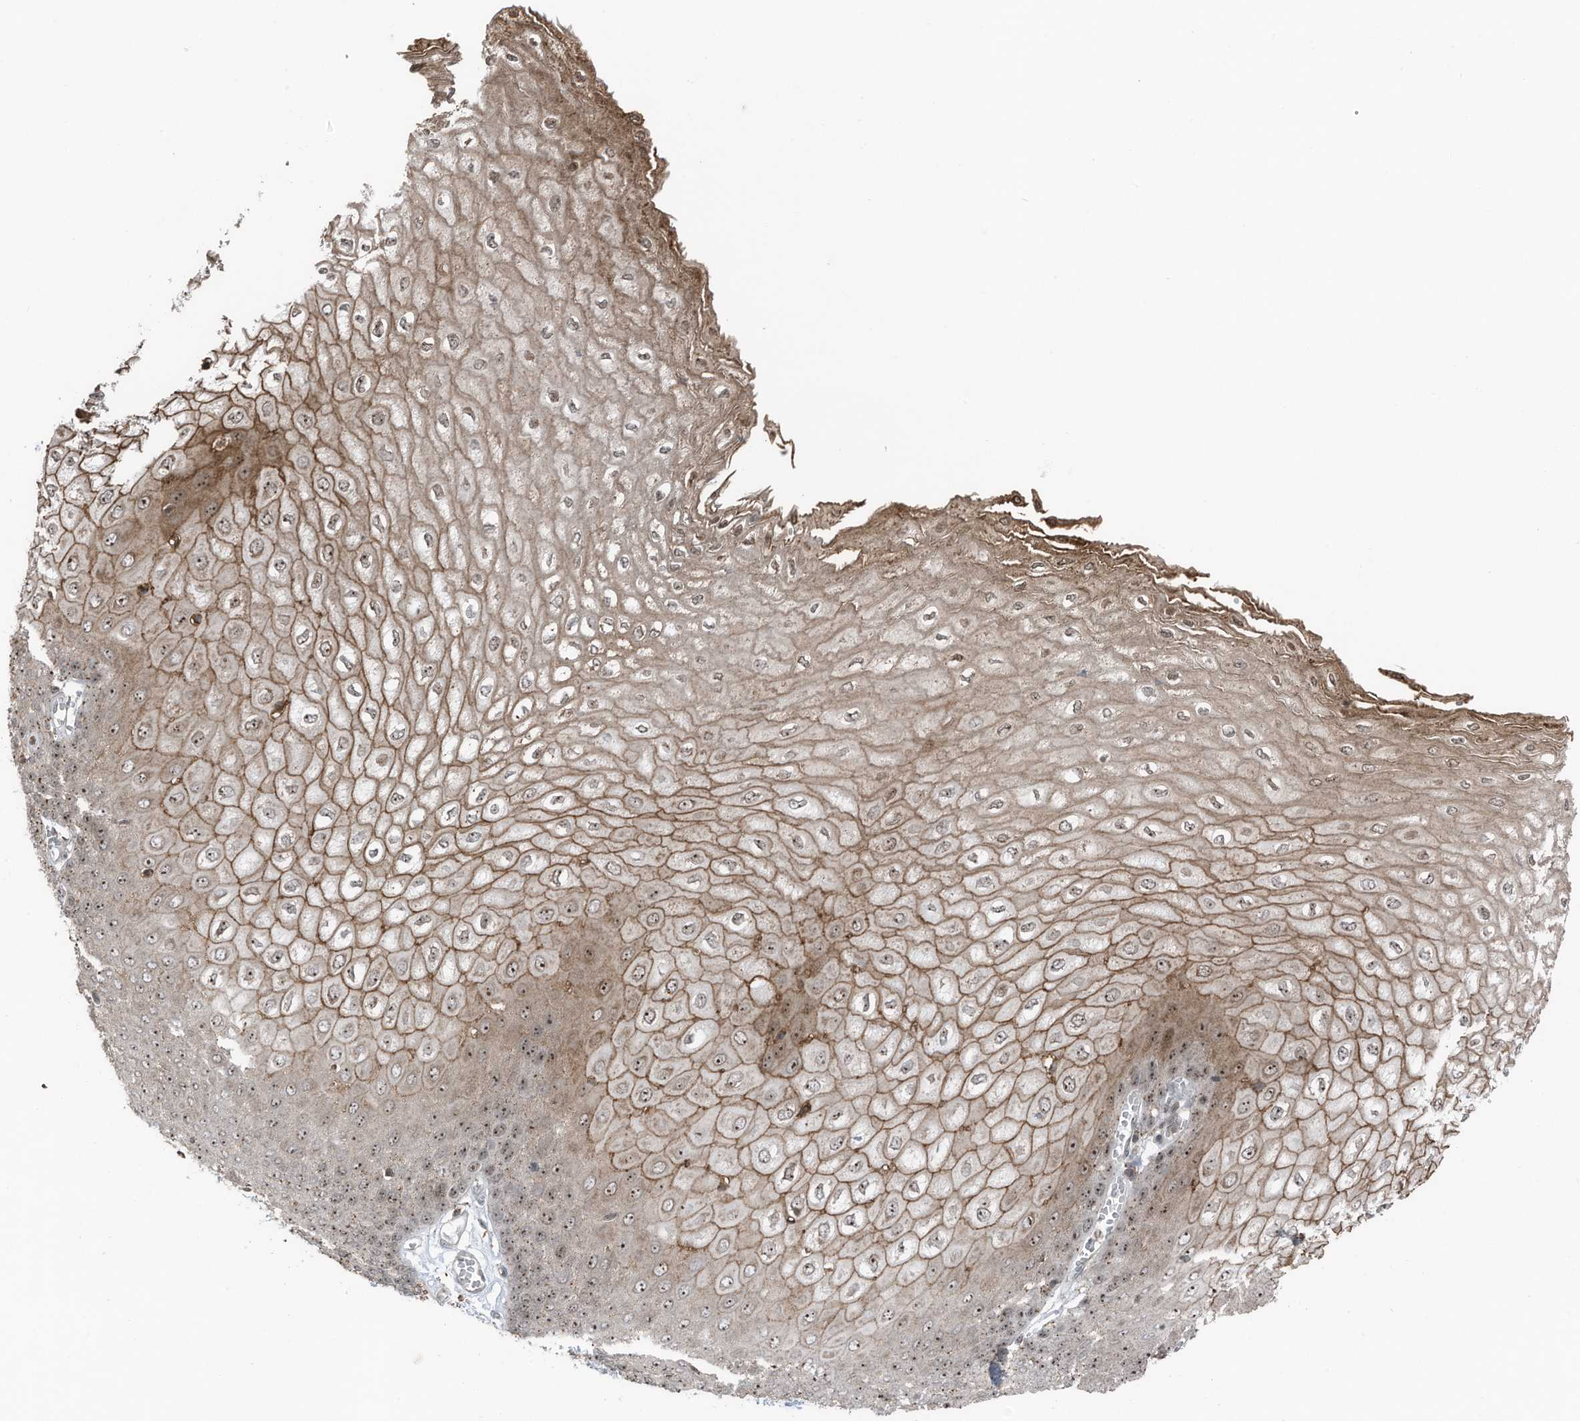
{"staining": {"intensity": "strong", "quantity": ">75%", "location": "cytoplasmic/membranous,nuclear"}, "tissue": "esophagus", "cell_type": "Squamous epithelial cells", "image_type": "normal", "snomed": [{"axis": "morphology", "description": "Normal tissue, NOS"}, {"axis": "topography", "description": "Esophagus"}], "caption": "Protein analysis of unremarkable esophagus demonstrates strong cytoplasmic/membranous,nuclear staining in about >75% of squamous epithelial cells. The protein of interest is shown in brown color, while the nuclei are stained blue.", "gene": "UTP3", "patient": {"sex": "male", "age": 60}}